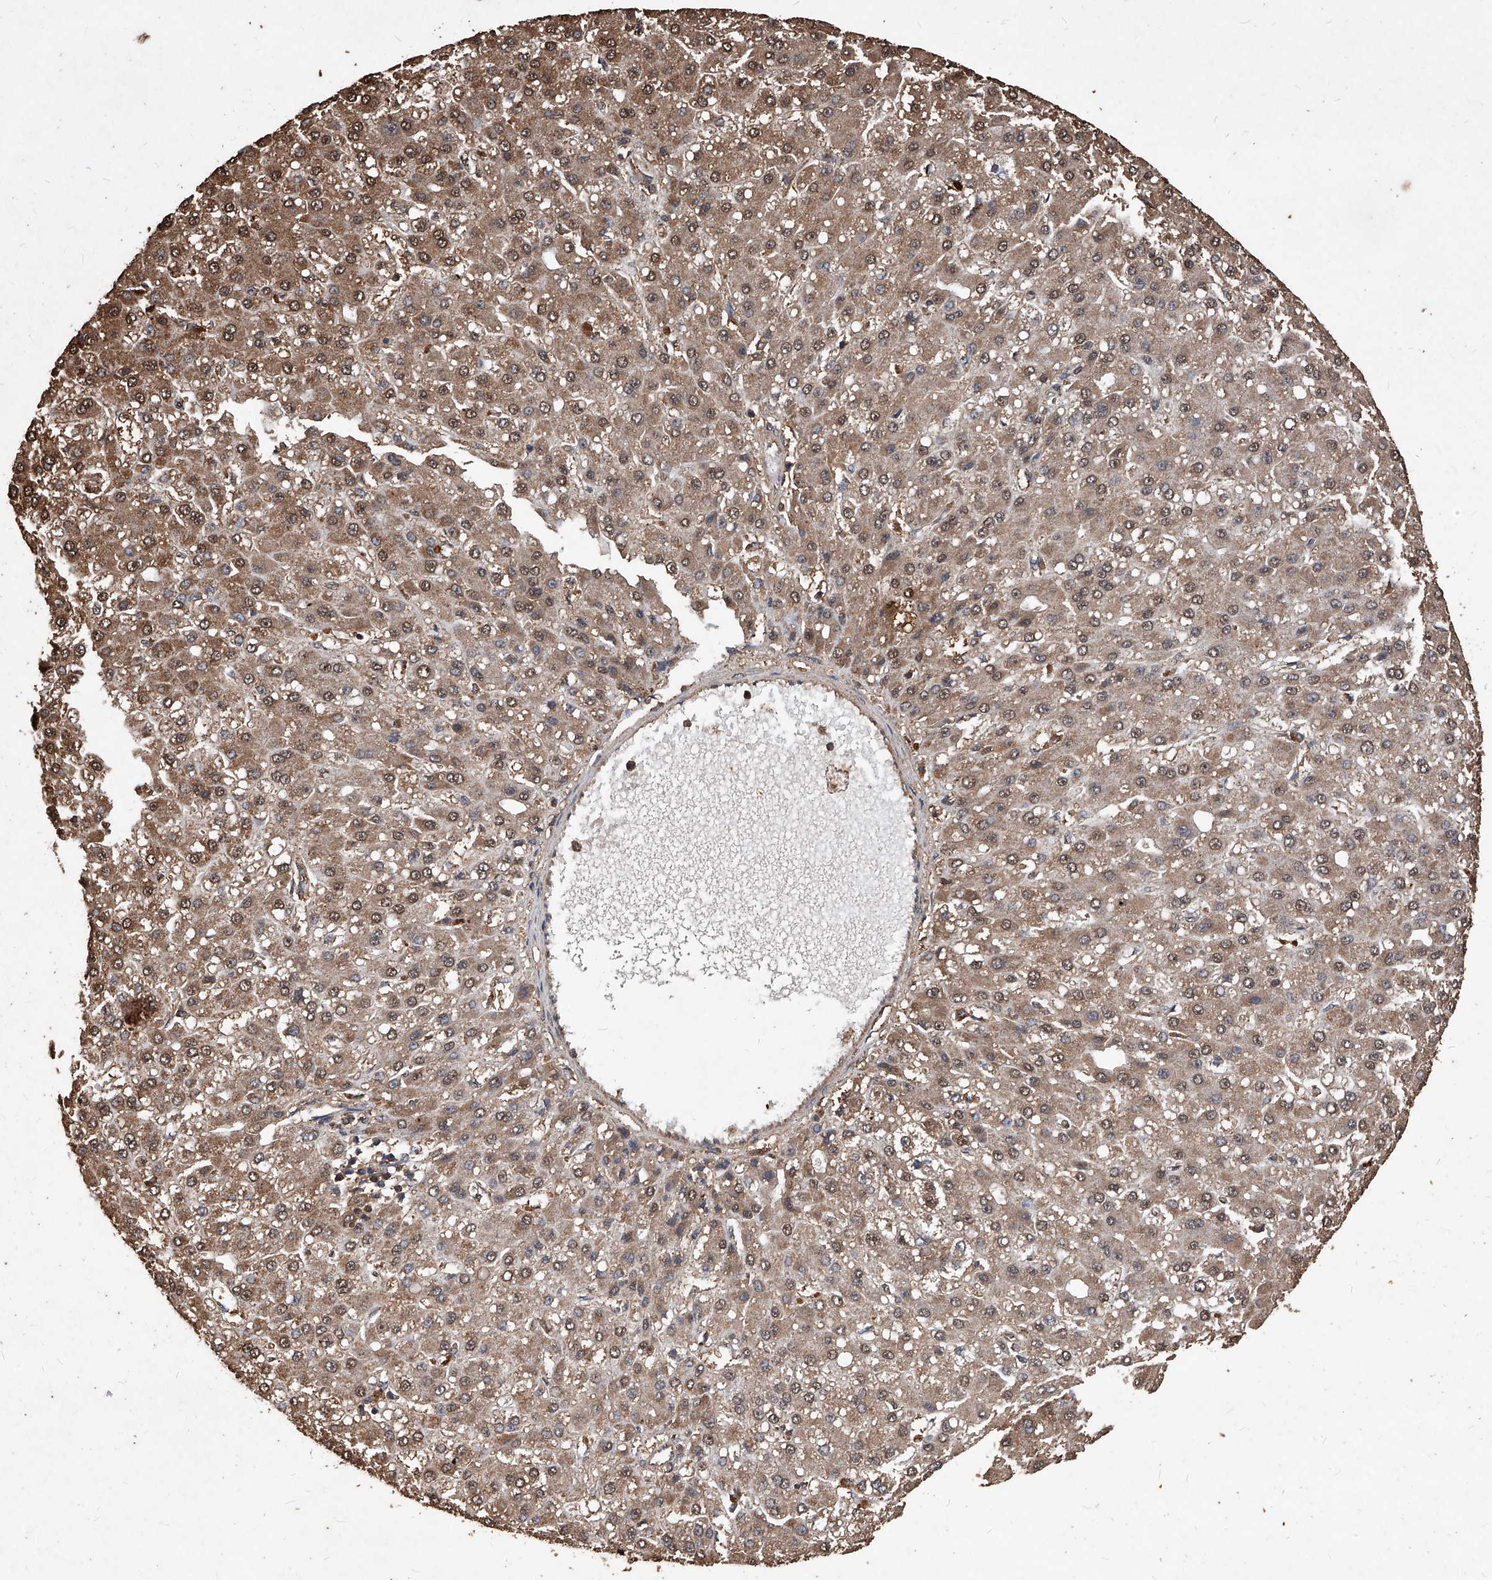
{"staining": {"intensity": "moderate", "quantity": ">75%", "location": "cytoplasmic/membranous,nuclear"}, "tissue": "liver cancer", "cell_type": "Tumor cells", "image_type": "cancer", "snomed": [{"axis": "morphology", "description": "Carcinoma, Hepatocellular, NOS"}, {"axis": "topography", "description": "Liver"}], "caption": "Protein expression analysis of human hepatocellular carcinoma (liver) reveals moderate cytoplasmic/membranous and nuclear expression in about >75% of tumor cells. The staining was performed using DAB (3,3'-diaminobenzidine) to visualize the protein expression in brown, while the nuclei were stained in blue with hematoxylin (Magnification: 20x).", "gene": "UCP2", "patient": {"sex": "male", "age": 67}}